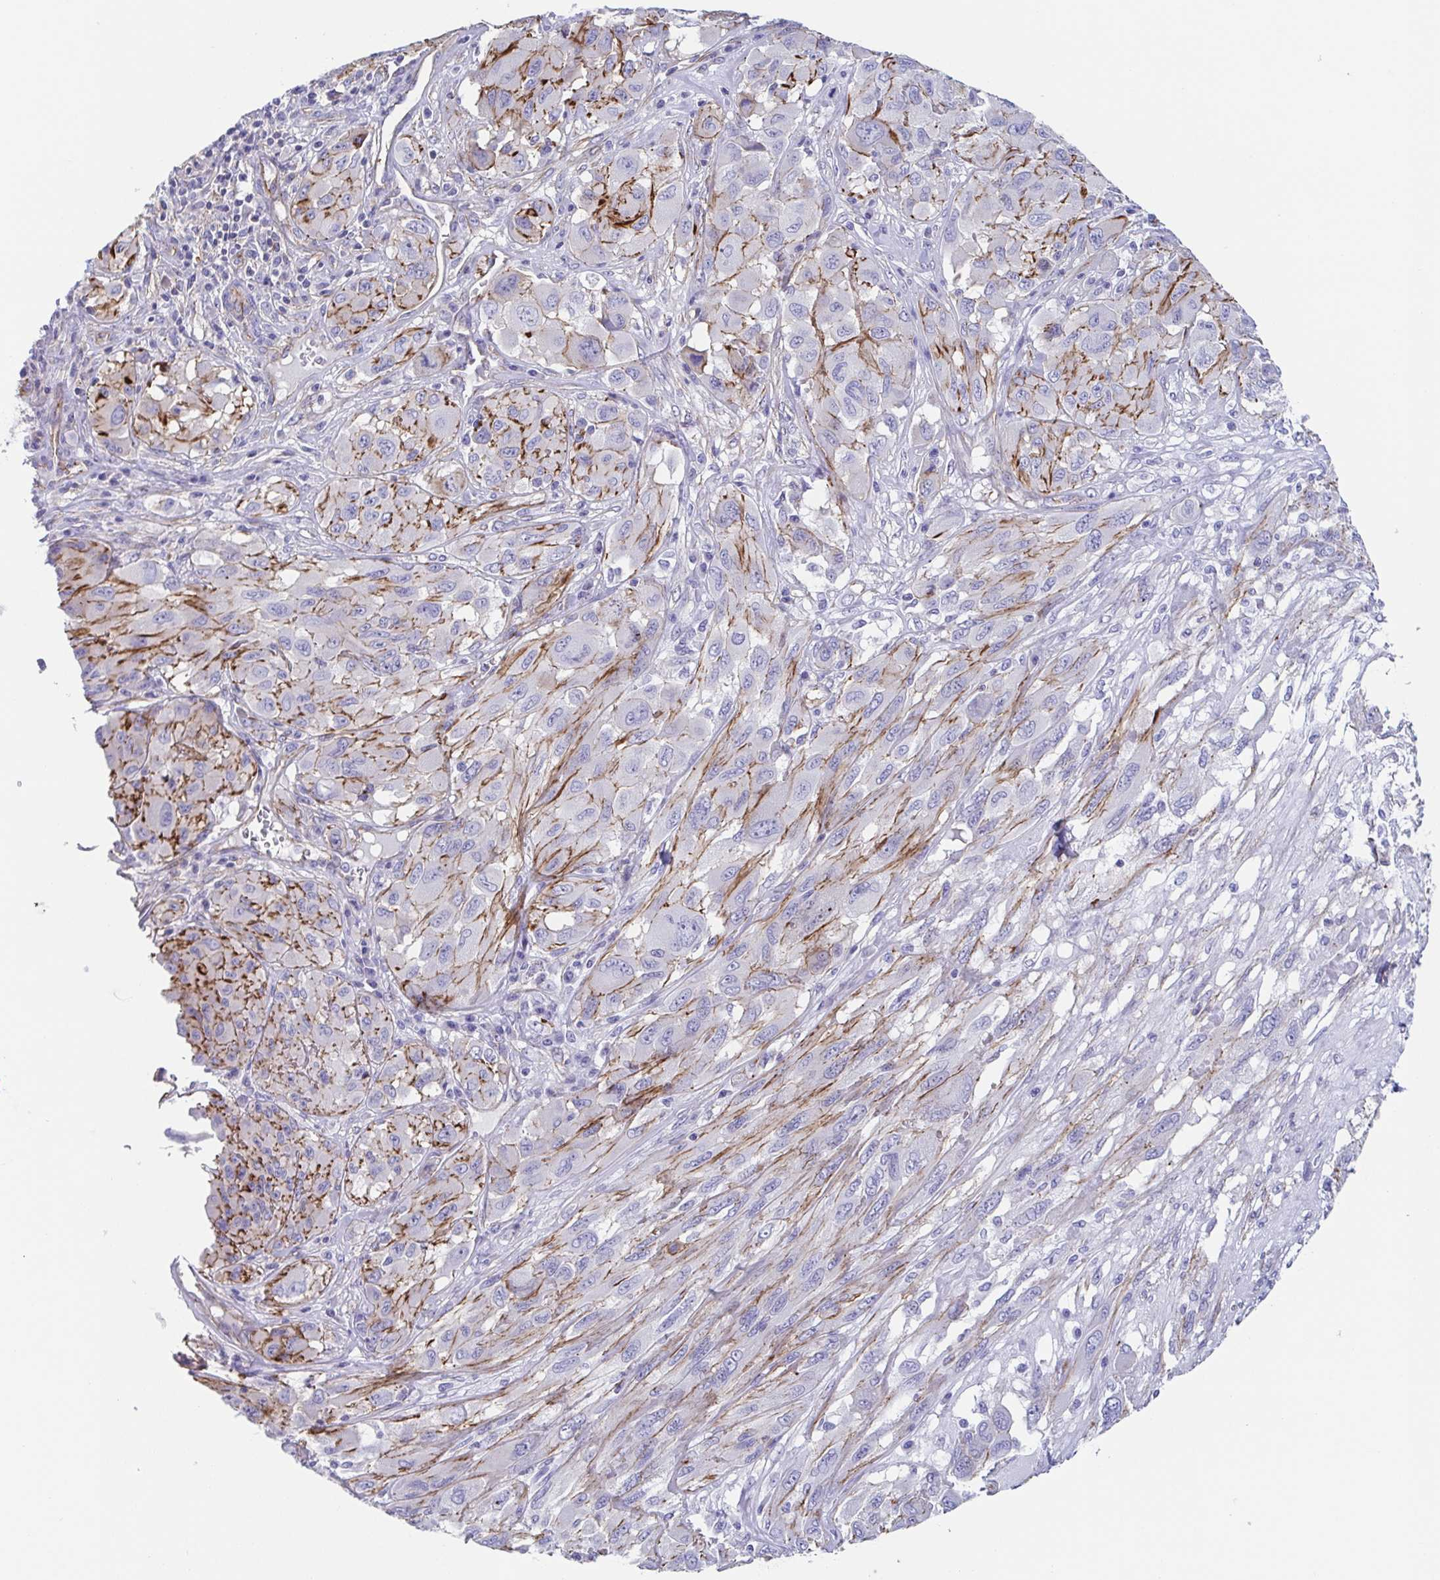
{"staining": {"intensity": "moderate", "quantity": "25%-75%", "location": "cytoplasmic/membranous"}, "tissue": "melanoma", "cell_type": "Tumor cells", "image_type": "cancer", "snomed": [{"axis": "morphology", "description": "Malignant melanoma, NOS"}, {"axis": "topography", "description": "Skin"}], "caption": "Immunohistochemistry of malignant melanoma exhibits medium levels of moderate cytoplasmic/membranous positivity in approximately 25%-75% of tumor cells.", "gene": "TRAM2", "patient": {"sex": "female", "age": 91}}